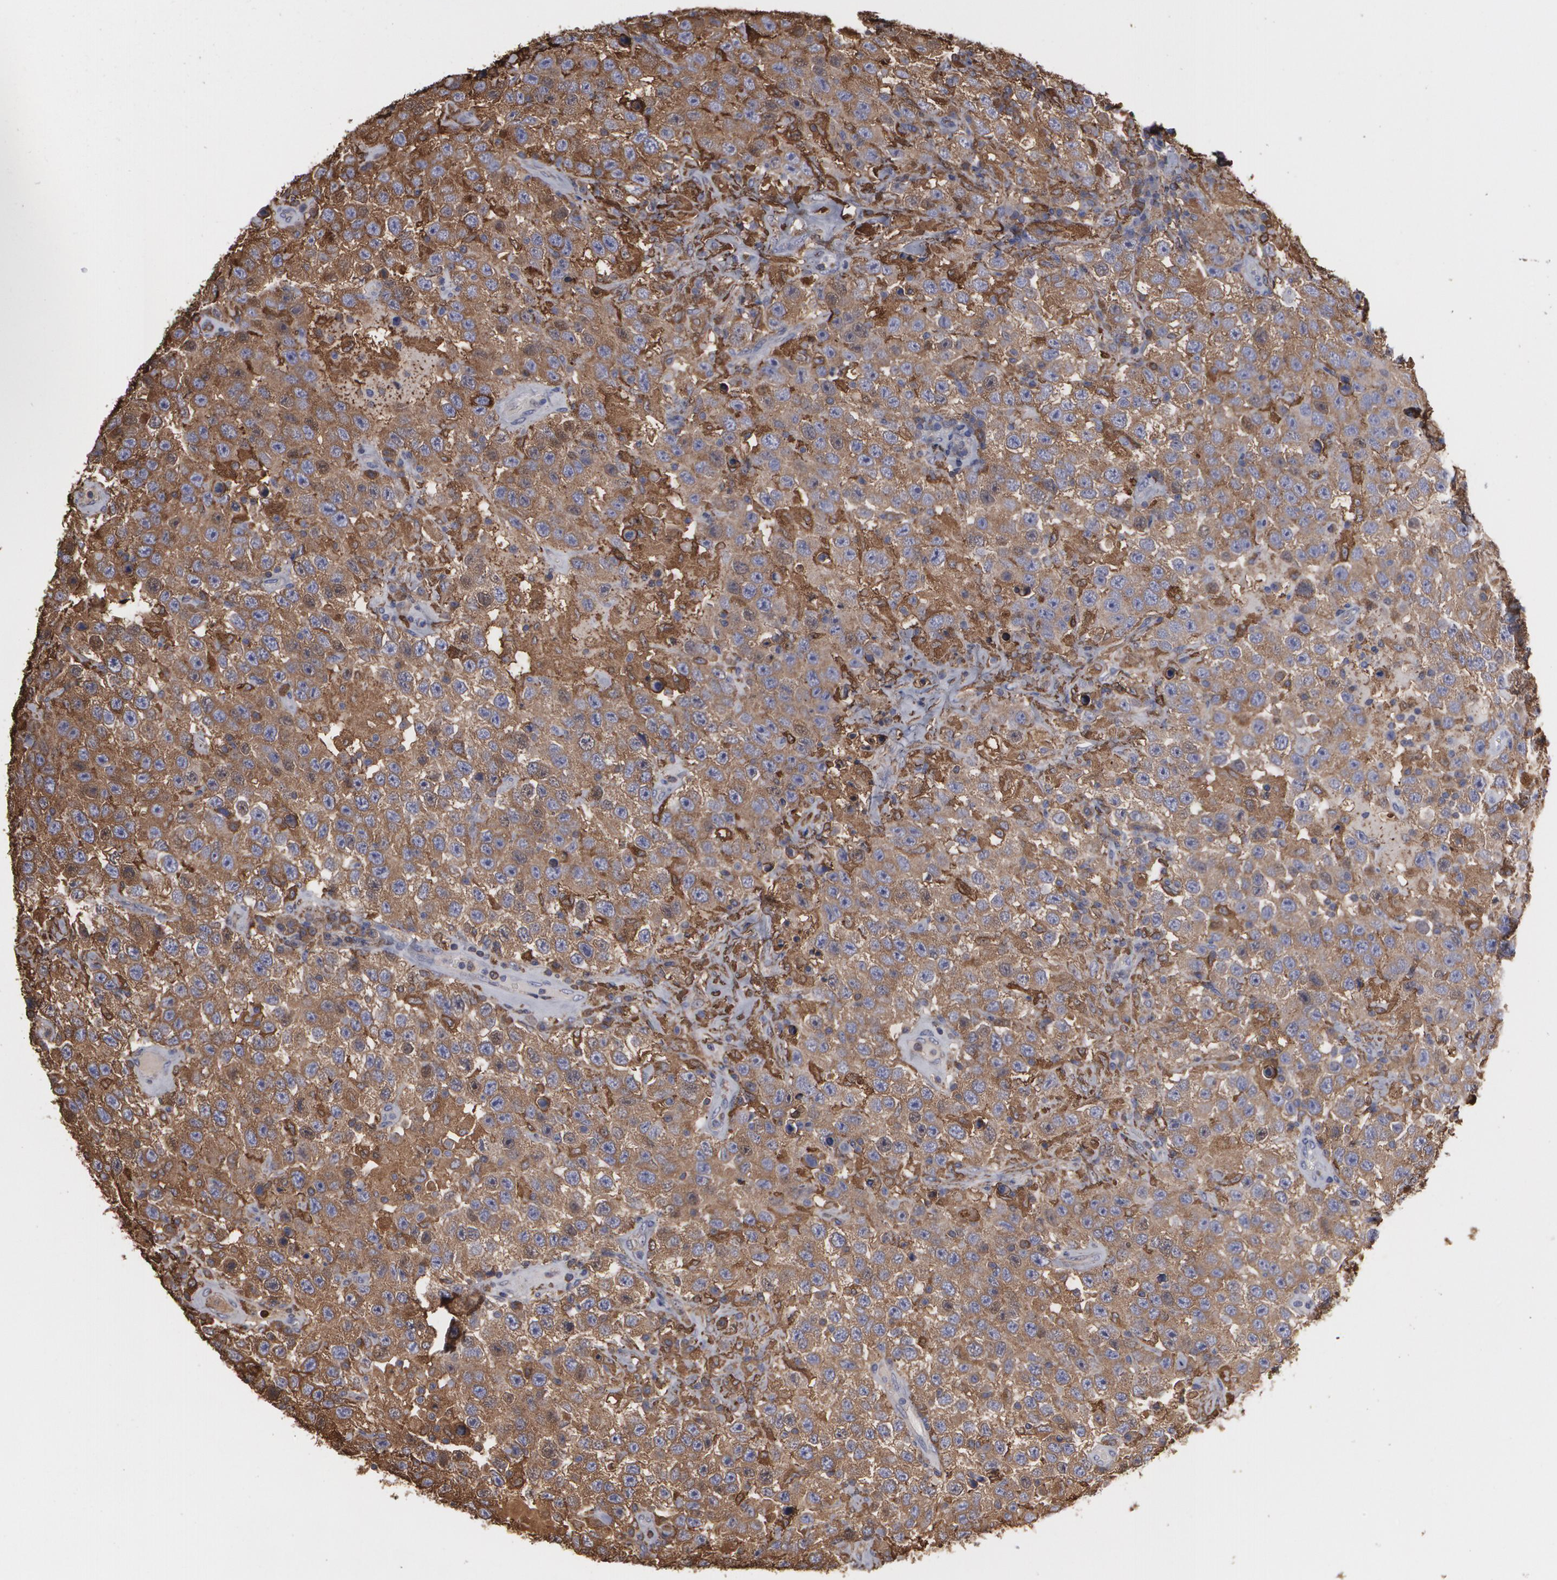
{"staining": {"intensity": "strong", "quantity": ">75%", "location": "cytoplasmic/membranous"}, "tissue": "testis cancer", "cell_type": "Tumor cells", "image_type": "cancer", "snomed": [{"axis": "morphology", "description": "Seminoma, NOS"}, {"axis": "topography", "description": "Testis"}], "caption": "A photomicrograph of testis seminoma stained for a protein reveals strong cytoplasmic/membranous brown staining in tumor cells.", "gene": "ODC1", "patient": {"sex": "male", "age": 41}}